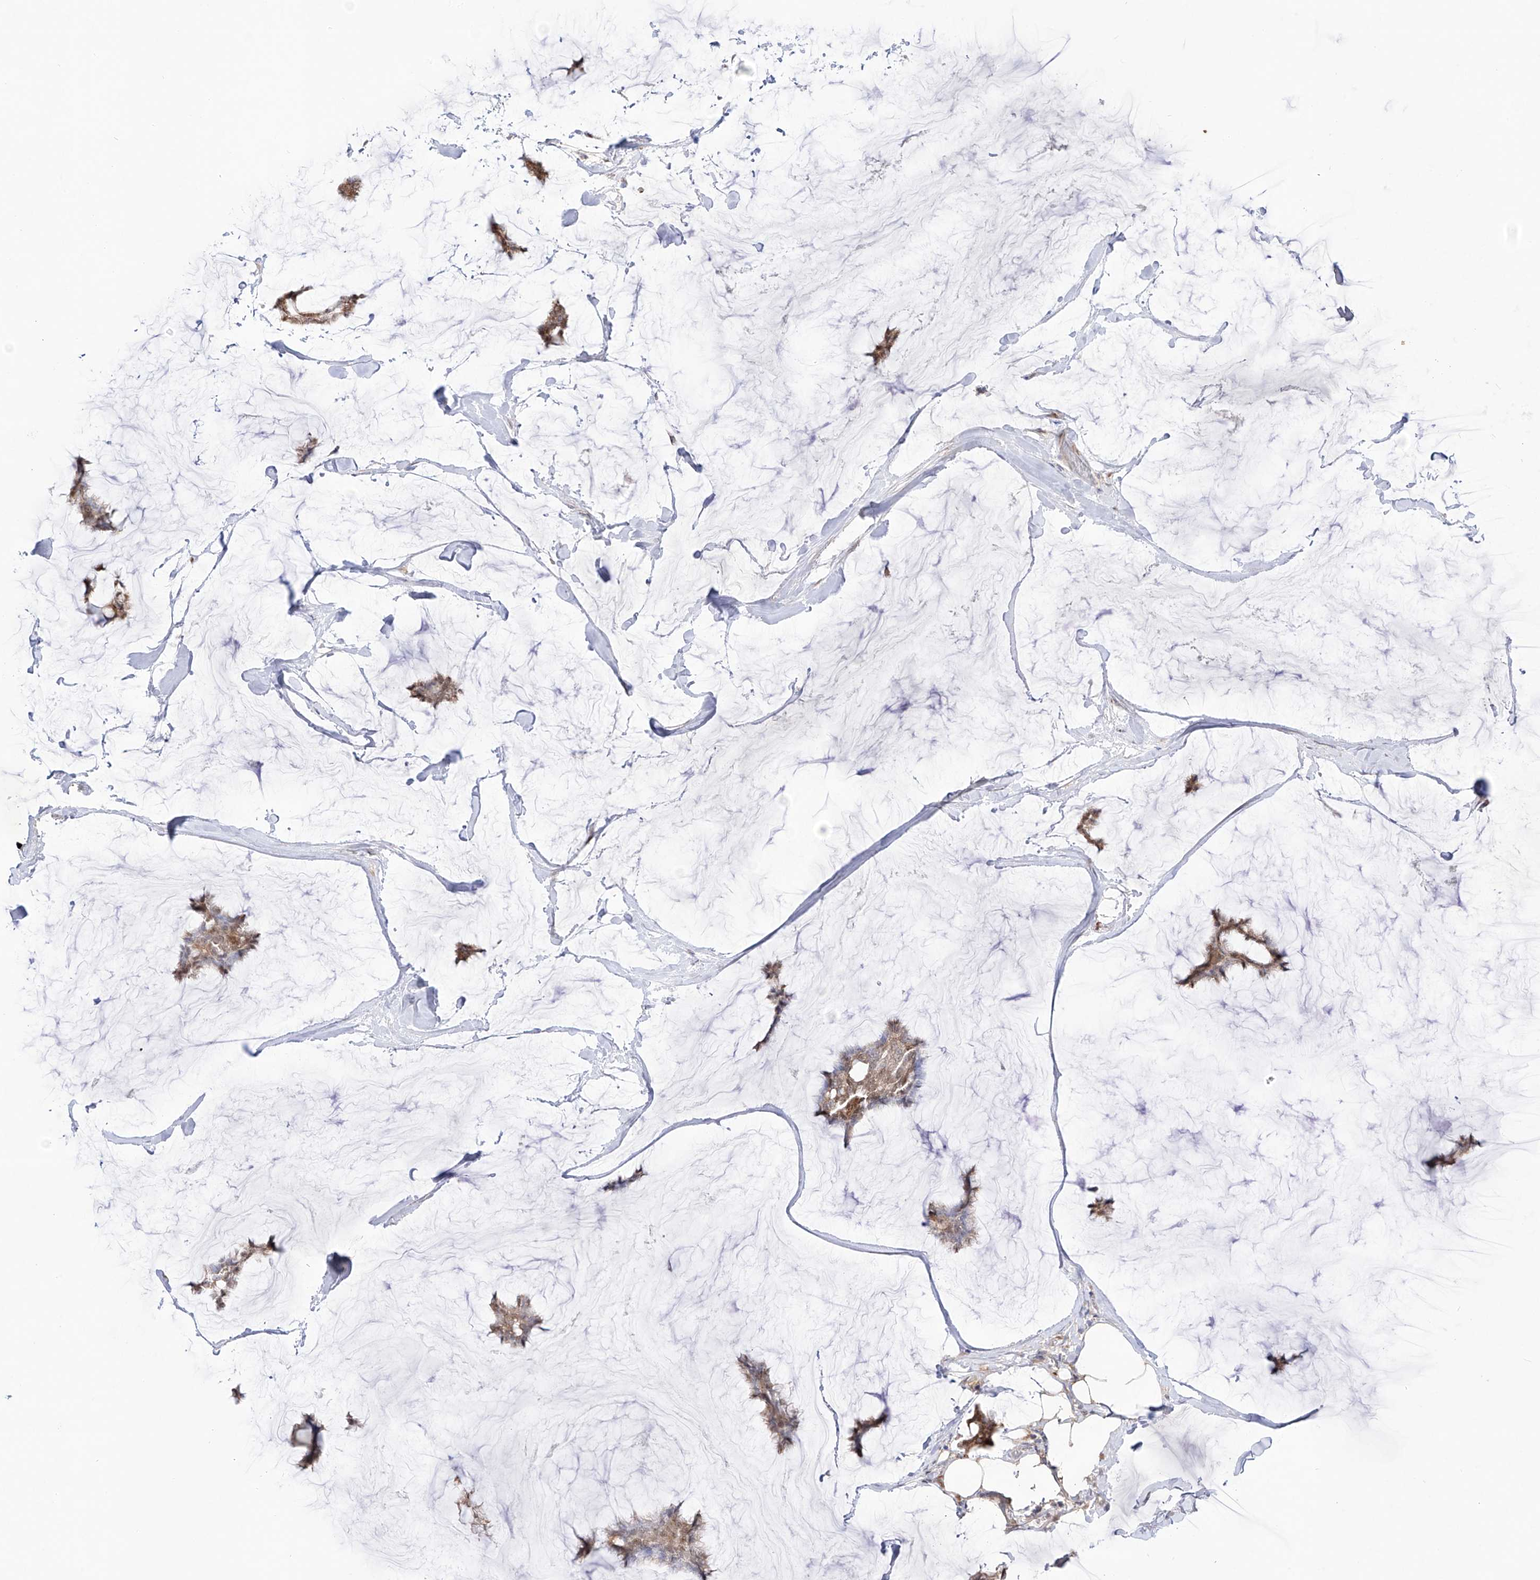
{"staining": {"intensity": "moderate", "quantity": ">75%", "location": "cytoplasmic/membranous"}, "tissue": "breast cancer", "cell_type": "Tumor cells", "image_type": "cancer", "snomed": [{"axis": "morphology", "description": "Duct carcinoma"}, {"axis": "topography", "description": "Breast"}], "caption": "Breast cancer (intraductal carcinoma) stained with DAB IHC displays medium levels of moderate cytoplasmic/membranous positivity in approximately >75% of tumor cells.", "gene": "YKT6", "patient": {"sex": "female", "age": 93}}